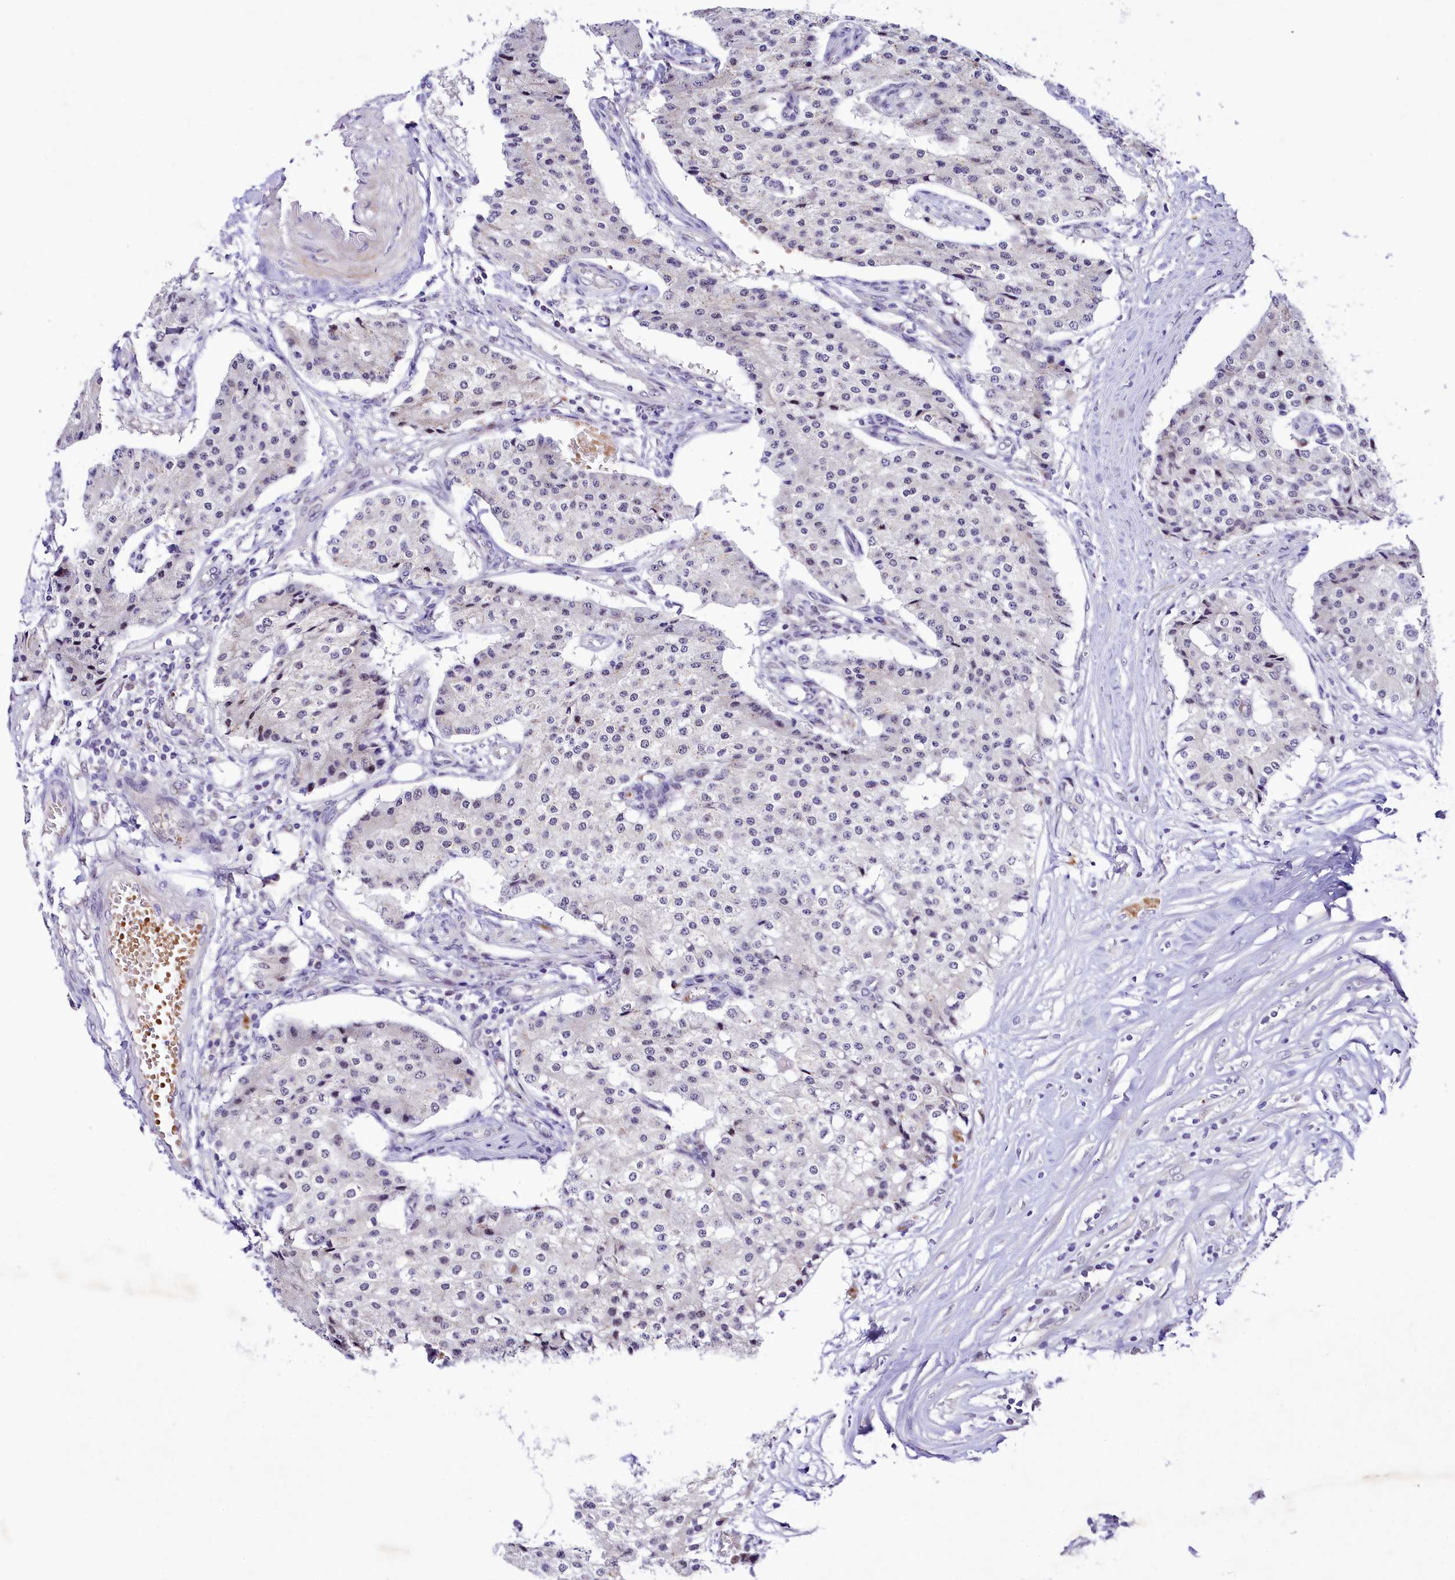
{"staining": {"intensity": "negative", "quantity": "none", "location": "none"}, "tissue": "carcinoid", "cell_type": "Tumor cells", "image_type": "cancer", "snomed": [{"axis": "morphology", "description": "Carcinoid, malignant, NOS"}, {"axis": "topography", "description": "Colon"}], "caption": "Protein analysis of carcinoid demonstrates no significant staining in tumor cells.", "gene": "LEUTX", "patient": {"sex": "female", "age": 52}}